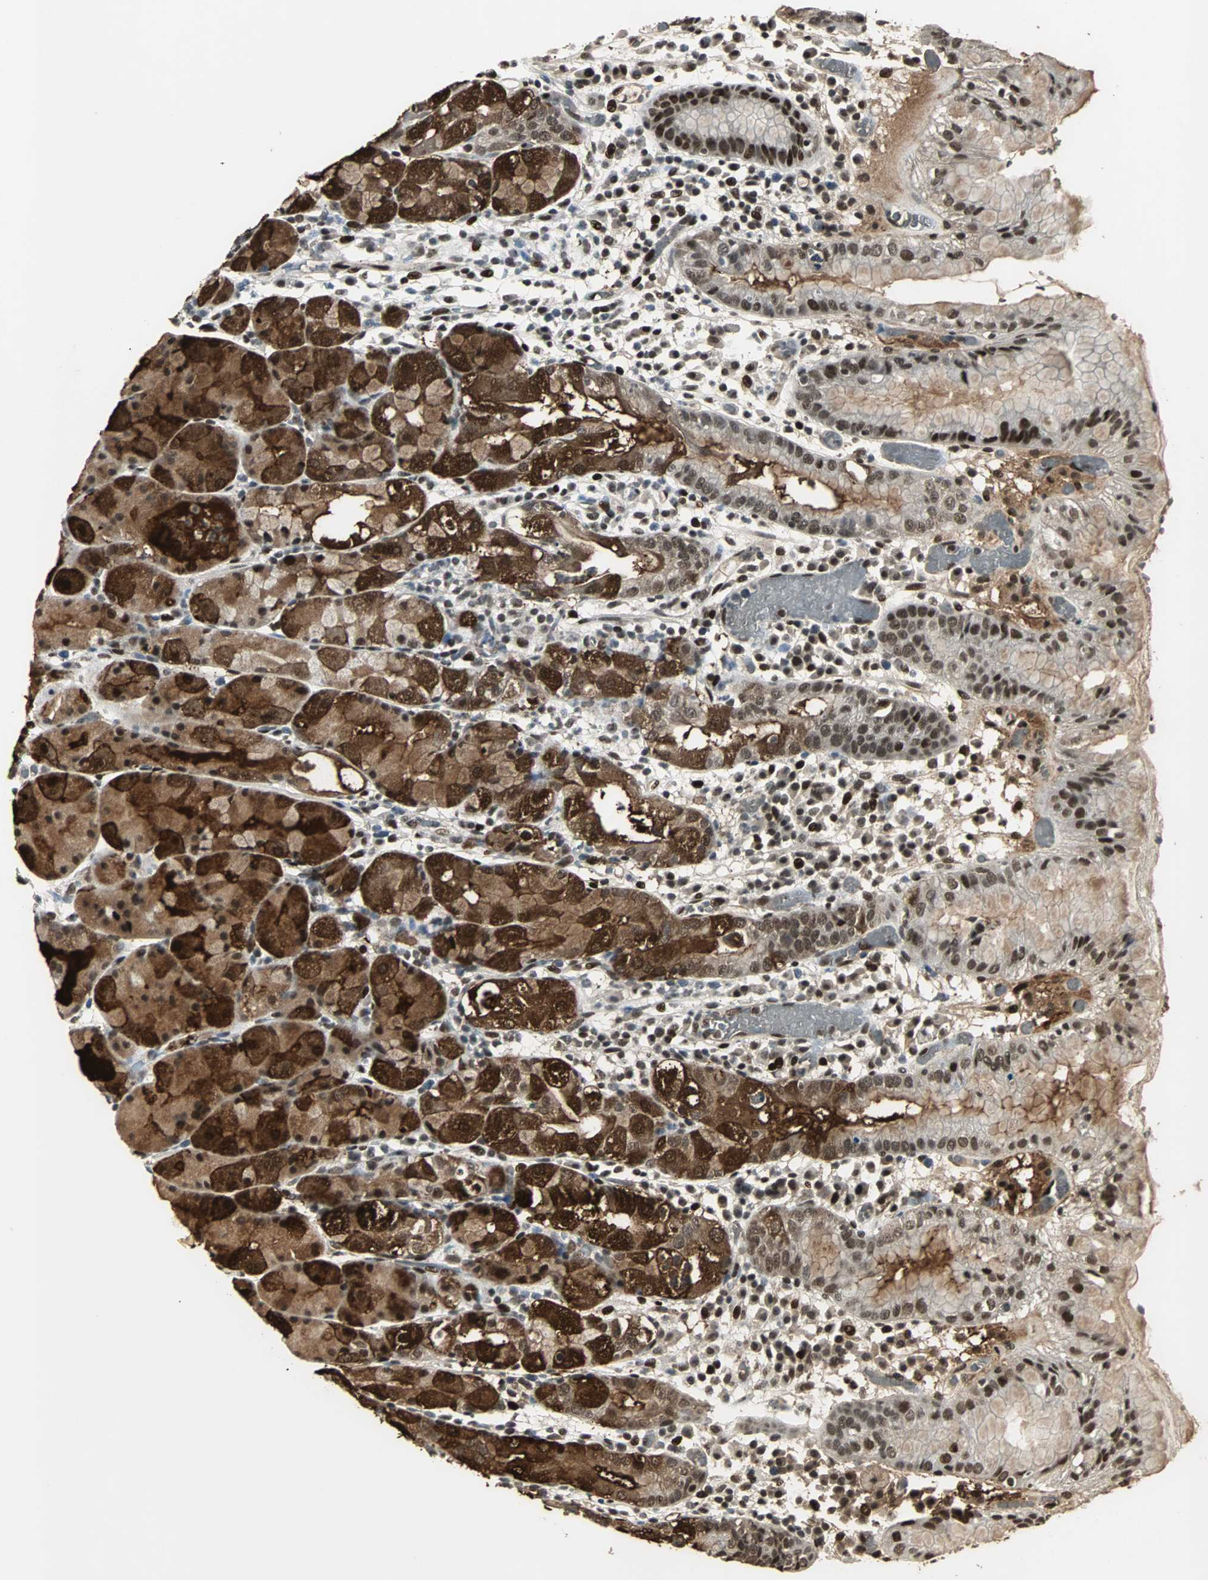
{"staining": {"intensity": "strong", "quantity": ">75%", "location": "cytoplasmic/membranous,nuclear"}, "tissue": "stomach", "cell_type": "Glandular cells", "image_type": "normal", "snomed": [{"axis": "morphology", "description": "Normal tissue, NOS"}, {"axis": "topography", "description": "Stomach"}, {"axis": "topography", "description": "Stomach, lower"}], "caption": "A high amount of strong cytoplasmic/membranous,nuclear positivity is present in about >75% of glandular cells in normal stomach.", "gene": "TAF5", "patient": {"sex": "female", "age": 75}}